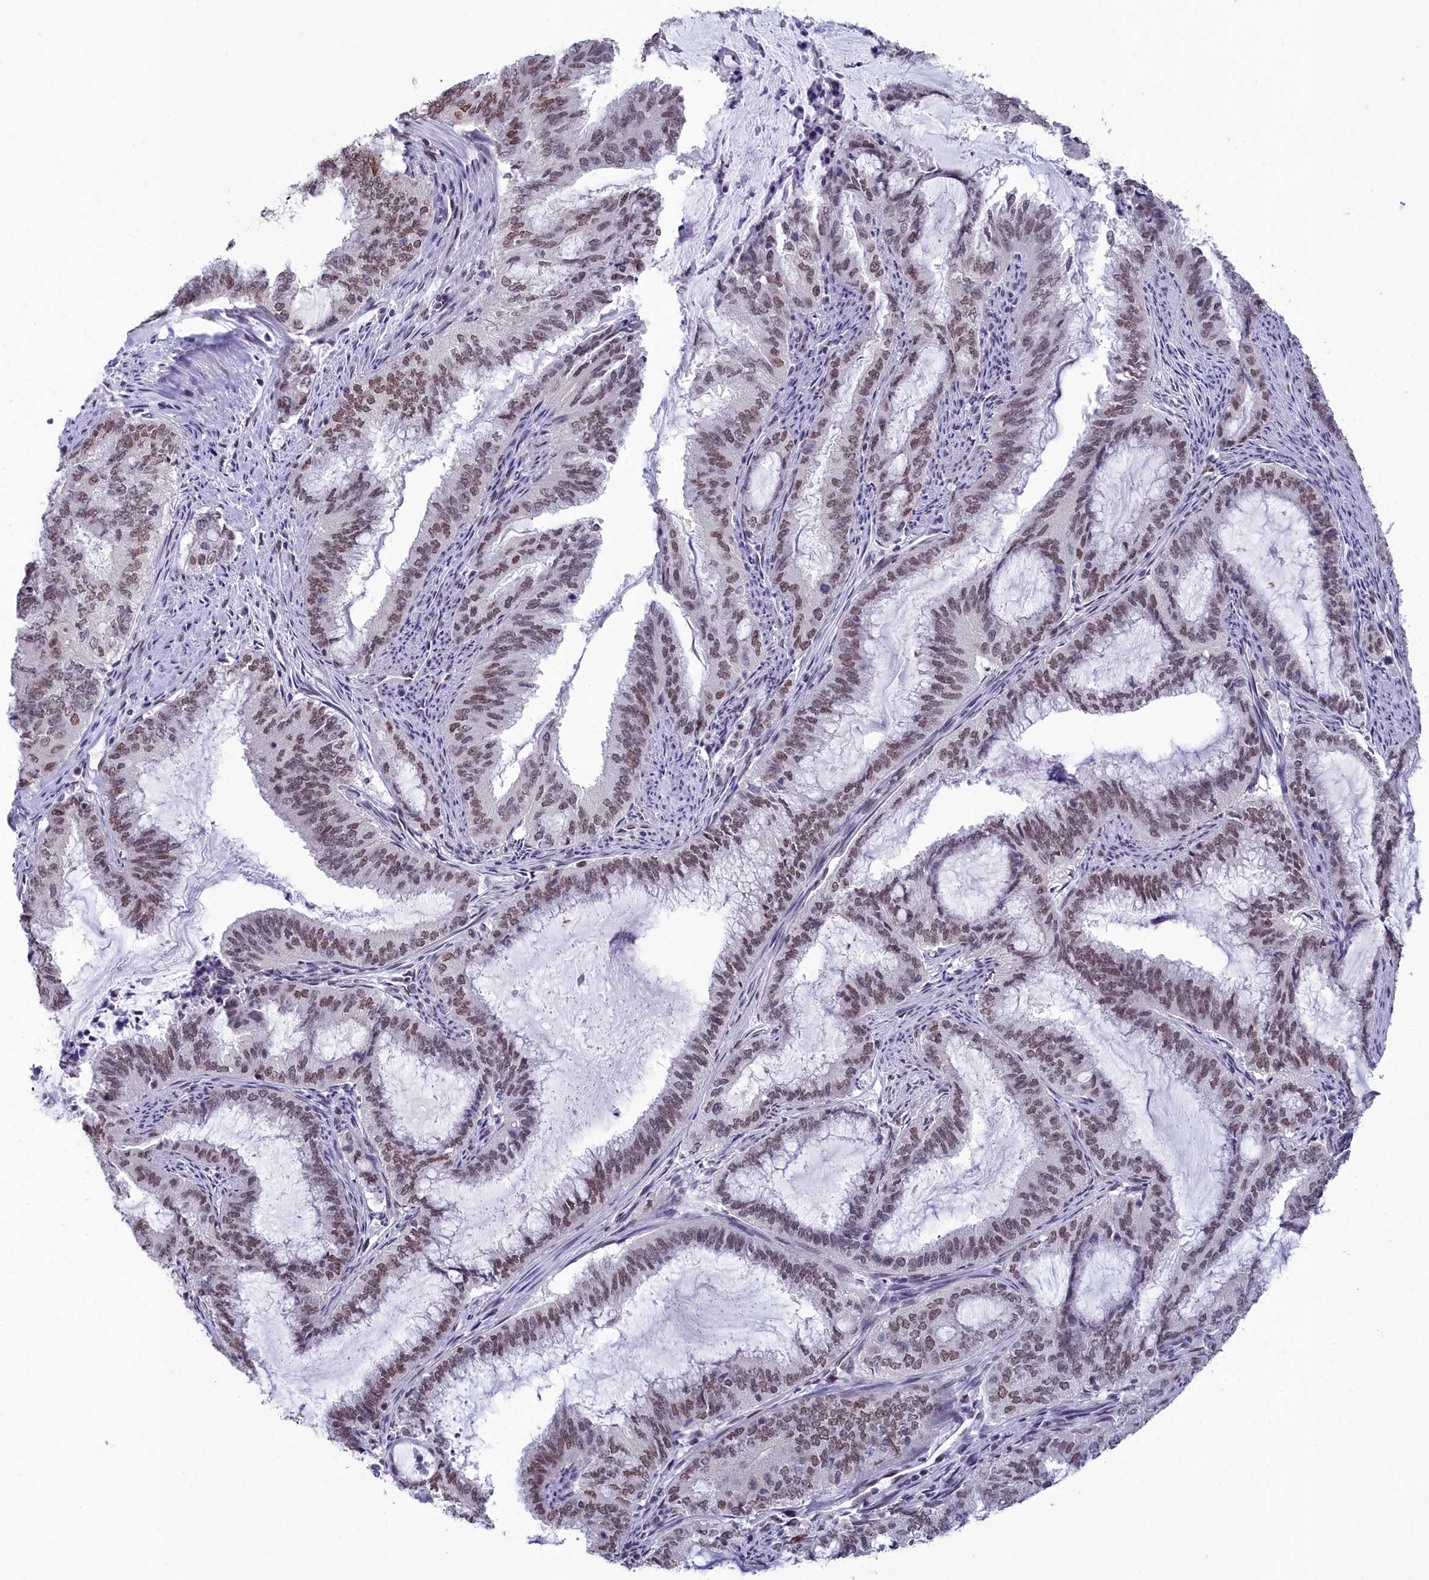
{"staining": {"intensity": "moderate", "quantity": ">75%", "location": "nuclear"}, "tissue": "endometrial cancer", "cell_type": "Tumor cells", "image_type": "cancer", "snomed": [{"axis": "morphology", "description": "Adenocarcinoma, NOS"}, {"axis": "topography", "description": "Endometrium"}], "caption": "Immunohistochemistry (IHC) of human endometrial cancer shows medium levels of moderate nuclear positivity in about >75% of tumor cells.", "gene": "CCDC97", "patient": {"sex": "female", "age": 51}}